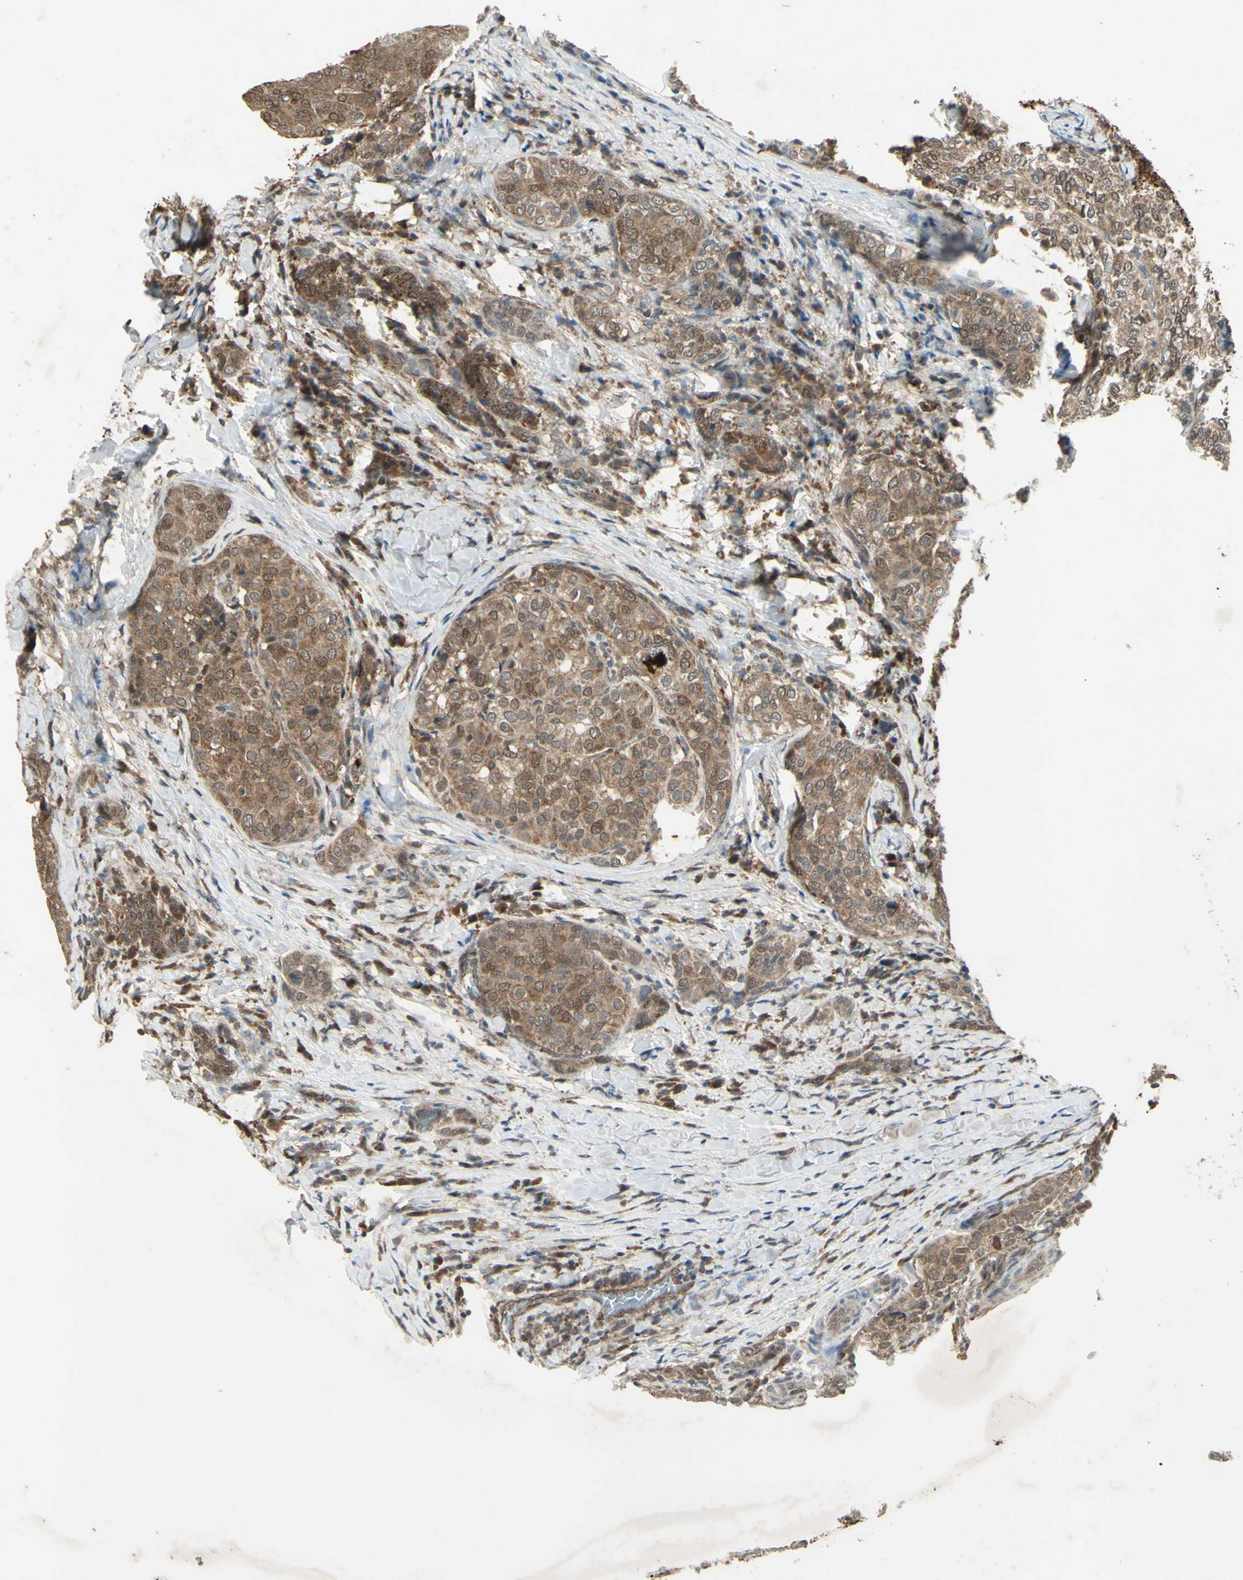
{"staining": {"intensity": "moderate", "quantity": ">75%", "location": "cytoplasmic/membranous"}, "tissue": "thyroid cancer", "cell_type": "Tumor cells", "image_type": "cancer", "snomed": [{"axis": "morphology", "description": "Normal tissue, NOS"}, {"axis": "morphology", "description": "Papillary adenocarcinoma, NOS"}, {"axis": "topography", "description": "Thyroid gland"}], "caption": "IHC photomicrograph of neoplastic tissue: thyroid cancer stained using IHC shows medium levels of moderate protein expression localized specifically in the cytoplasmic/membranous of tumor cells, appearing as a cytoplasmic/membranous brown color.", "gene": "PSMD5", "patient": {"sex": "female", "age": 30}}